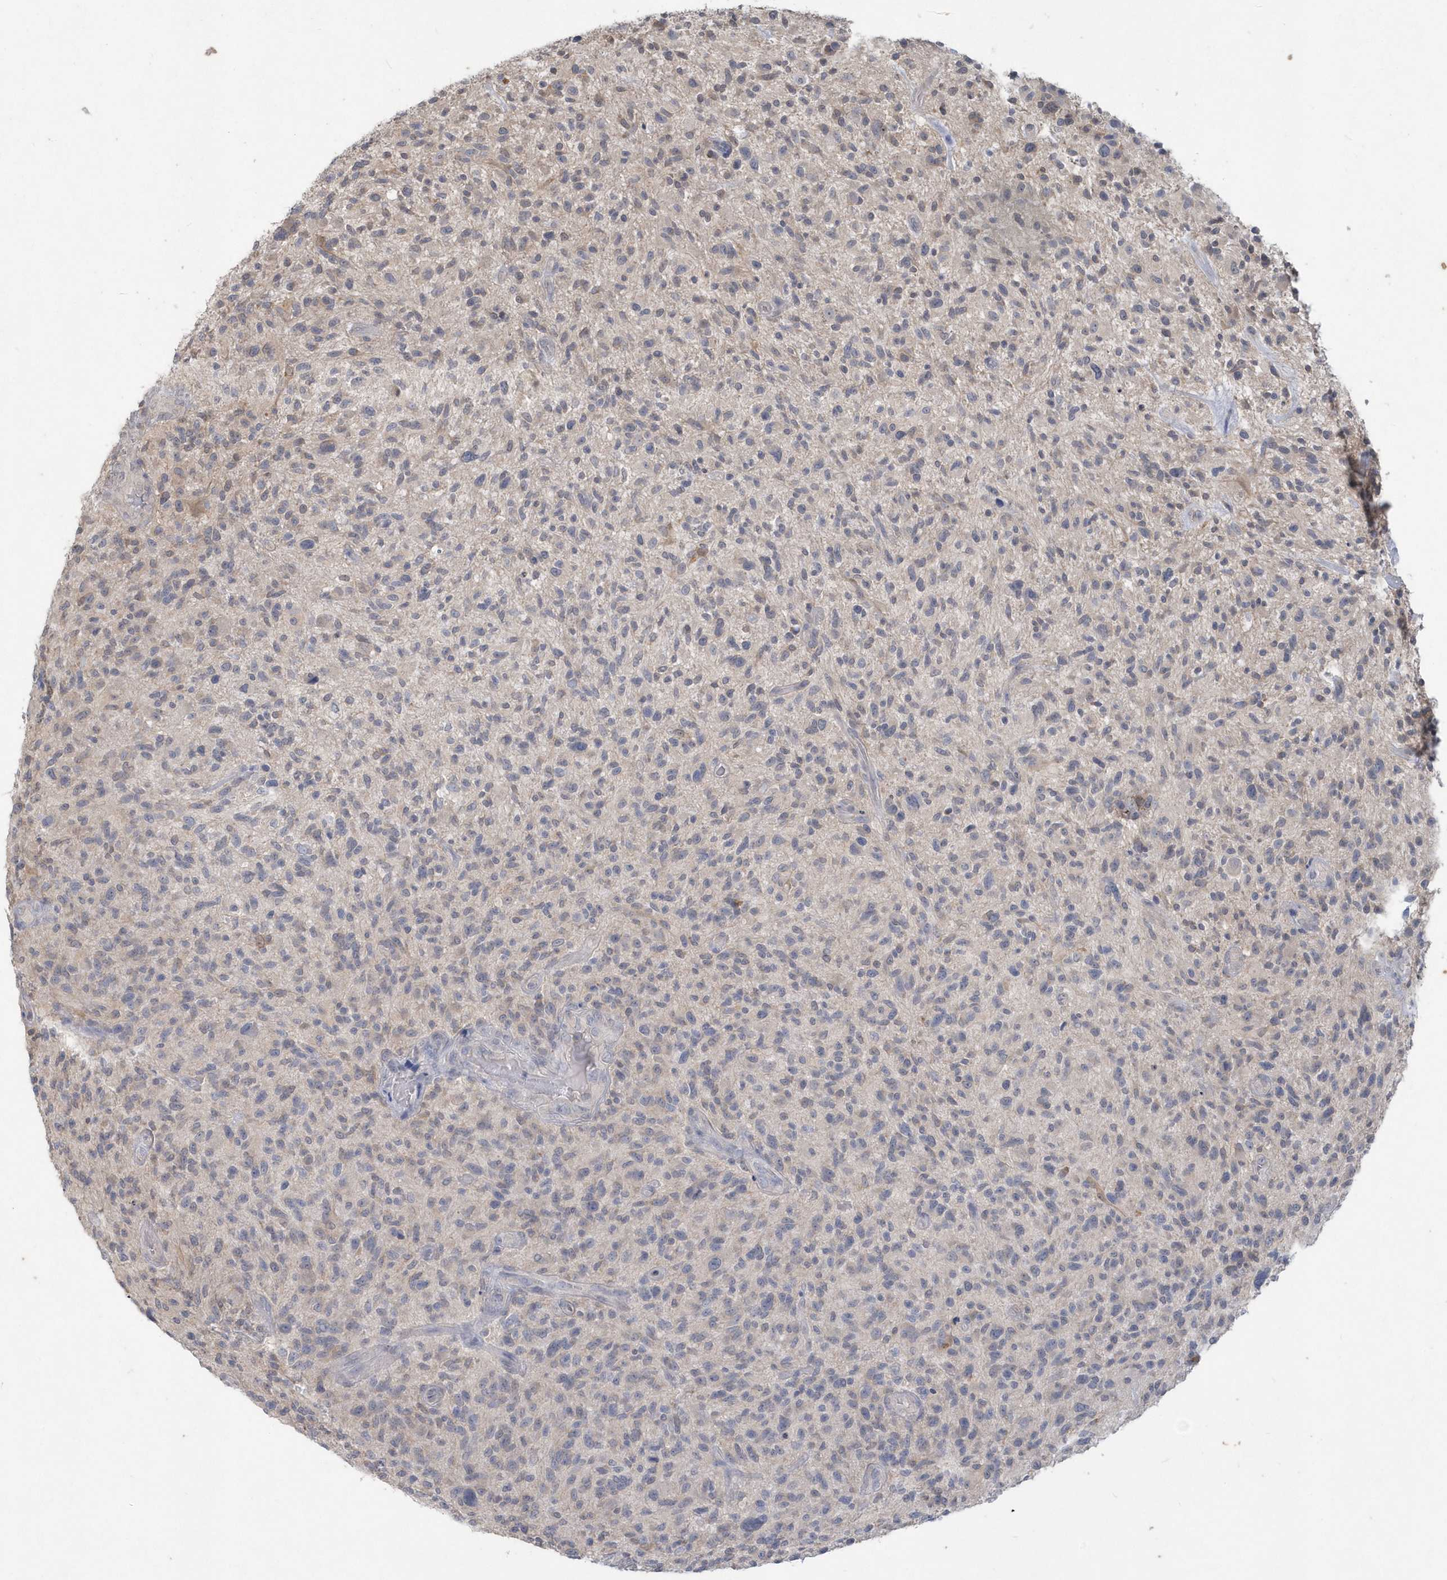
{"staining": {"intensity": "weak", "quantity": "25%-75%", "location": "cytoplasmic/membranous"}, "tissue": "glioma", "cell_type": "Tumor cells", "image_type": "cancer", "snomed": [{"axis": "morphology", "description": "Glioma, malignant, High grade"}, {"axis": "topography", "description": "Brain"}], "caption": "An IHC histopathology image of tumor tissue is shown. Protein staining in brown labels weak cytoplasmic/membranous positivity in glioma within tumor cells.", "gene": "AKR7A2", "patient": {"sex": "male", "age": 47}}